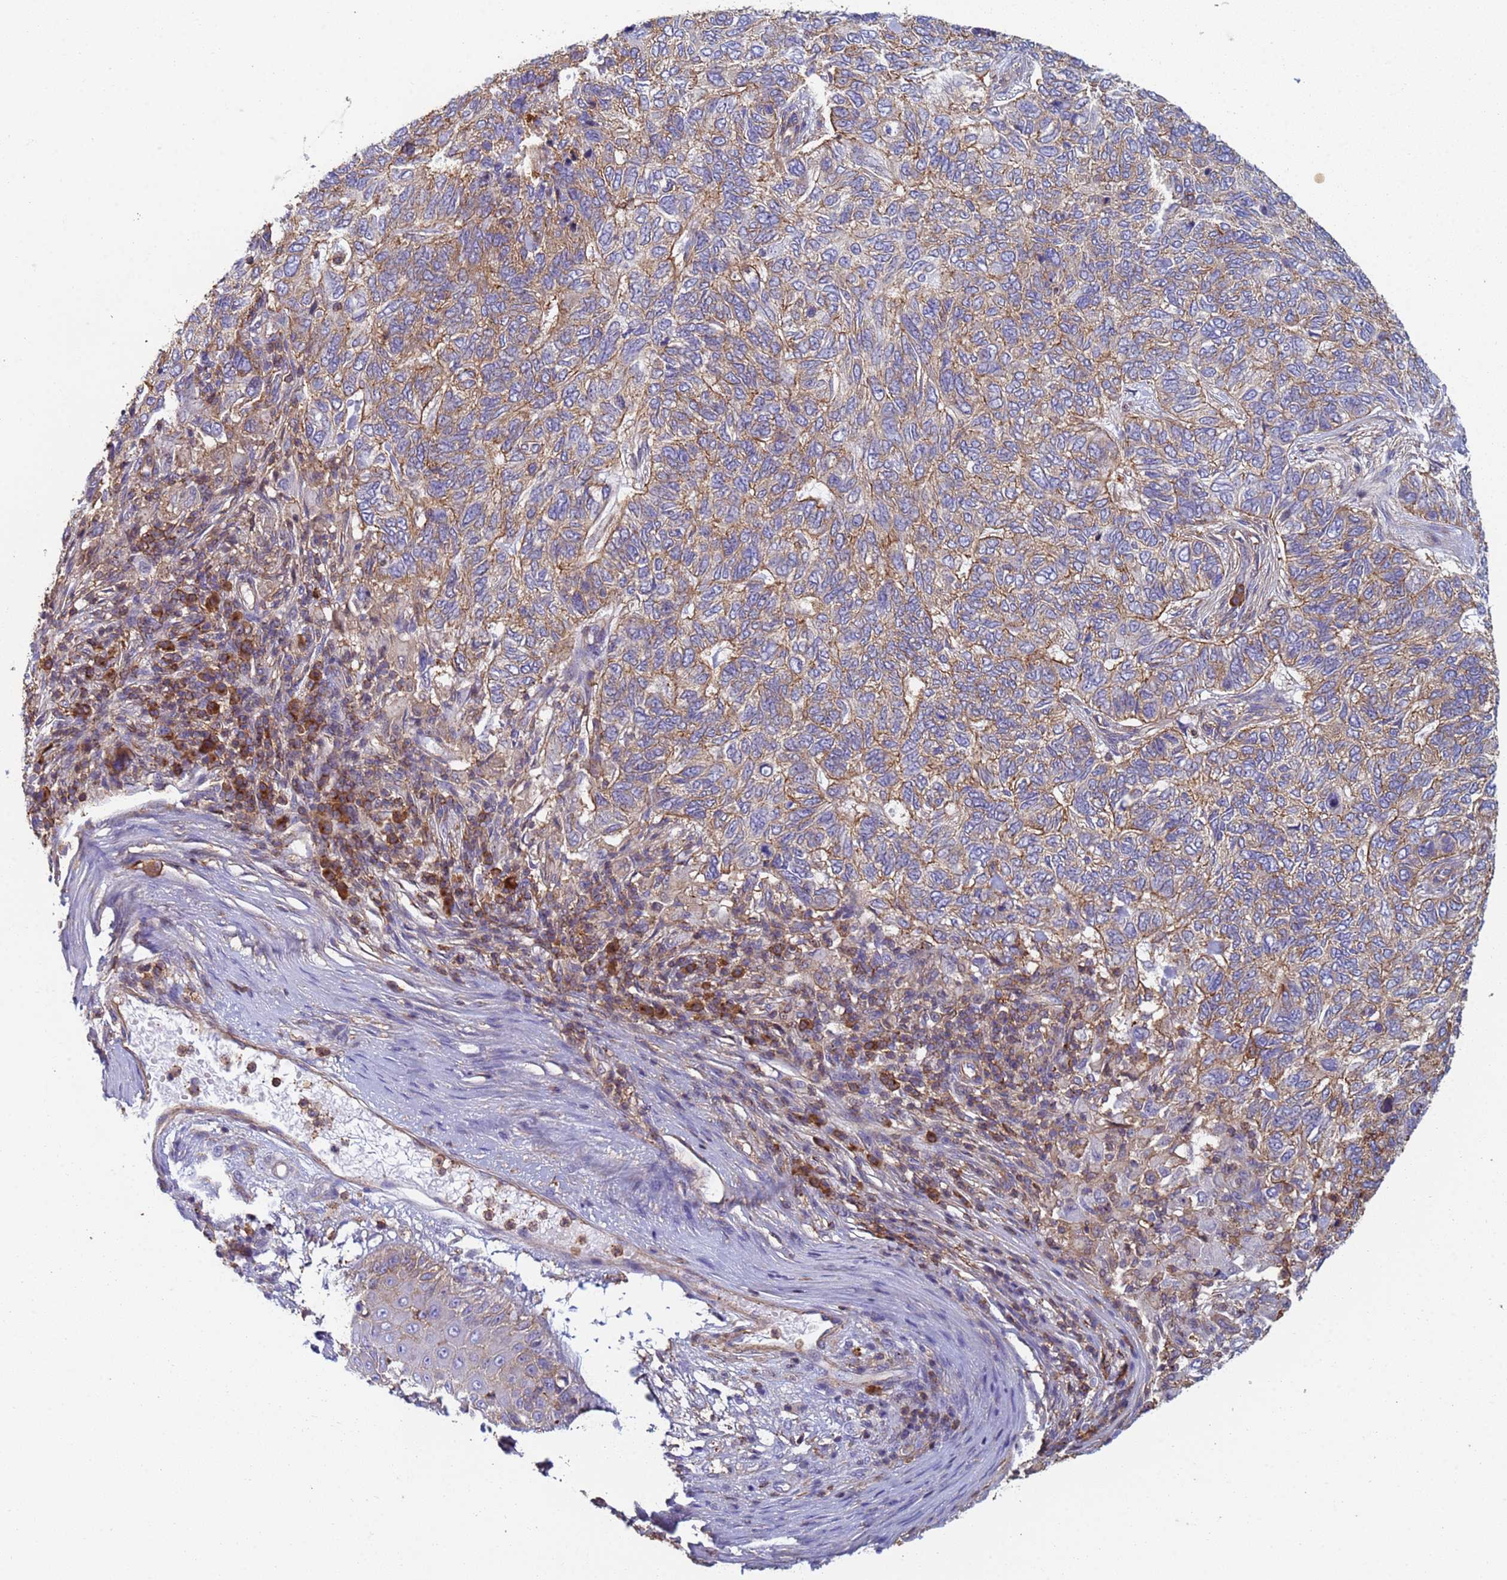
{"staining": {"intensity": "moderate", "quantity": ">75%", "location": "cytoplasmic/membranous"}, "tissue": "skin cancer", "cell_type": "Tumor cells", "image_type": "cancer", "snomed": [{"axis": "morphology", "description": "Basal cell carcinoma"}, {"axis": "topography", "description": "Skin"}], "caption": "Tumor cells show medium levels of moderate cytoplasmic/membranous positivity in about >75% of cells in basal cell carcinoma (skin). The staining was performed using DAB to visualize the protein expression in brown, while the nuclei were stained in blue with hematoxylin (Magnification: 20x).", "gene": "ZNG1B", "patient": {"sex": "female", "age": 65}}